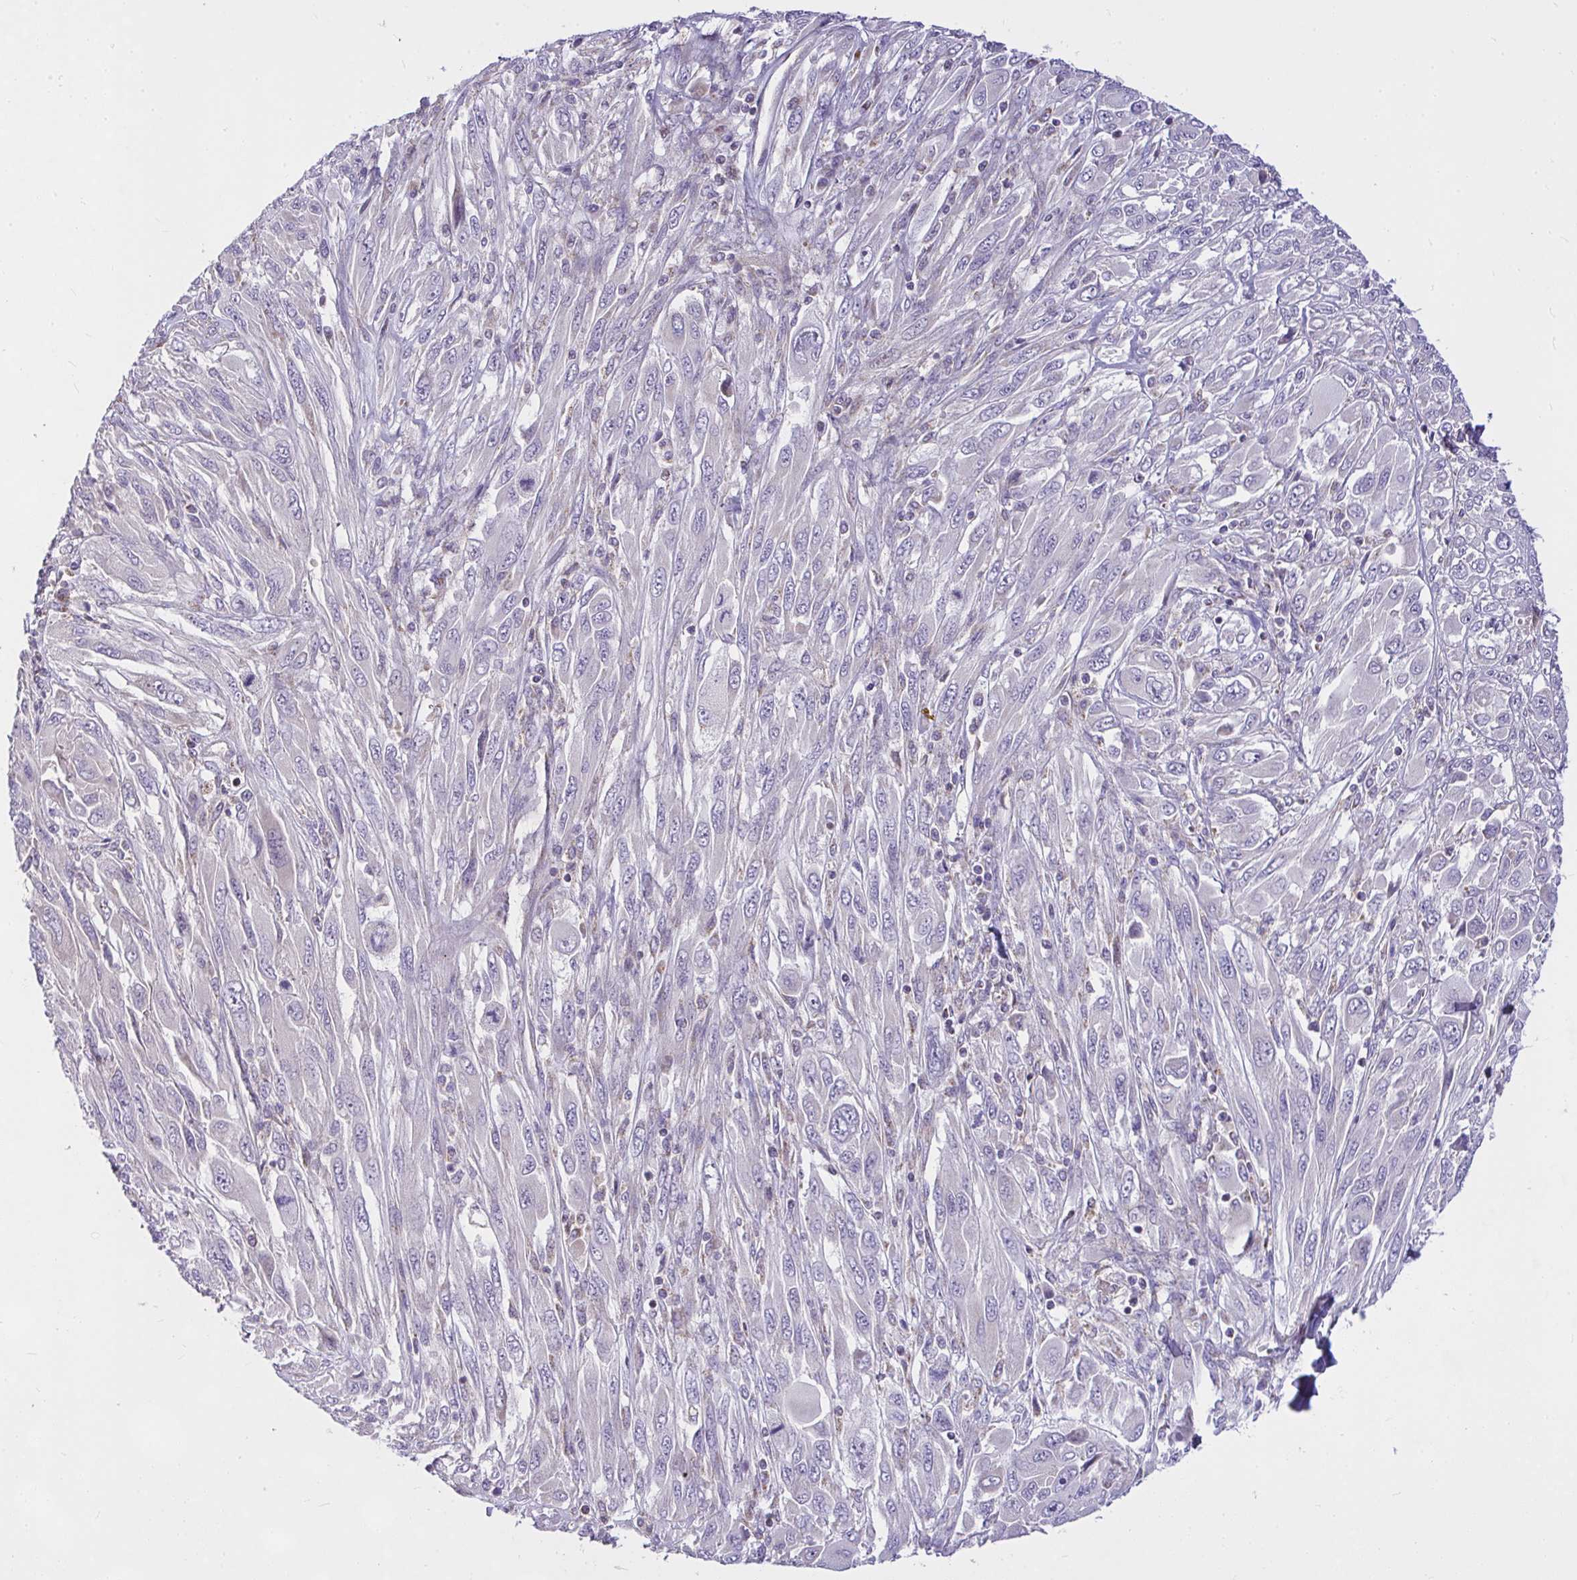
{"staining": {"intensity": "negative", "quantity": "none", "location": "none"}, "tissue": "melanoma", "cell_type": "Tumor cells", "image_type": "cancer", "snomed": [{"axis": "morphology", "description": "Malignant melanoma, NOS"}, {"axis": "topography", "description": "Skin"}], "caption": "Image shows no significant protein positivity in tumor cells of malignant melanoma. (DAB (3,3'-diaminobenzidine) IHC with hematoxylin counter stain).", "gene": "CEP63", "patient": {"sex": "female", "age": 91}}